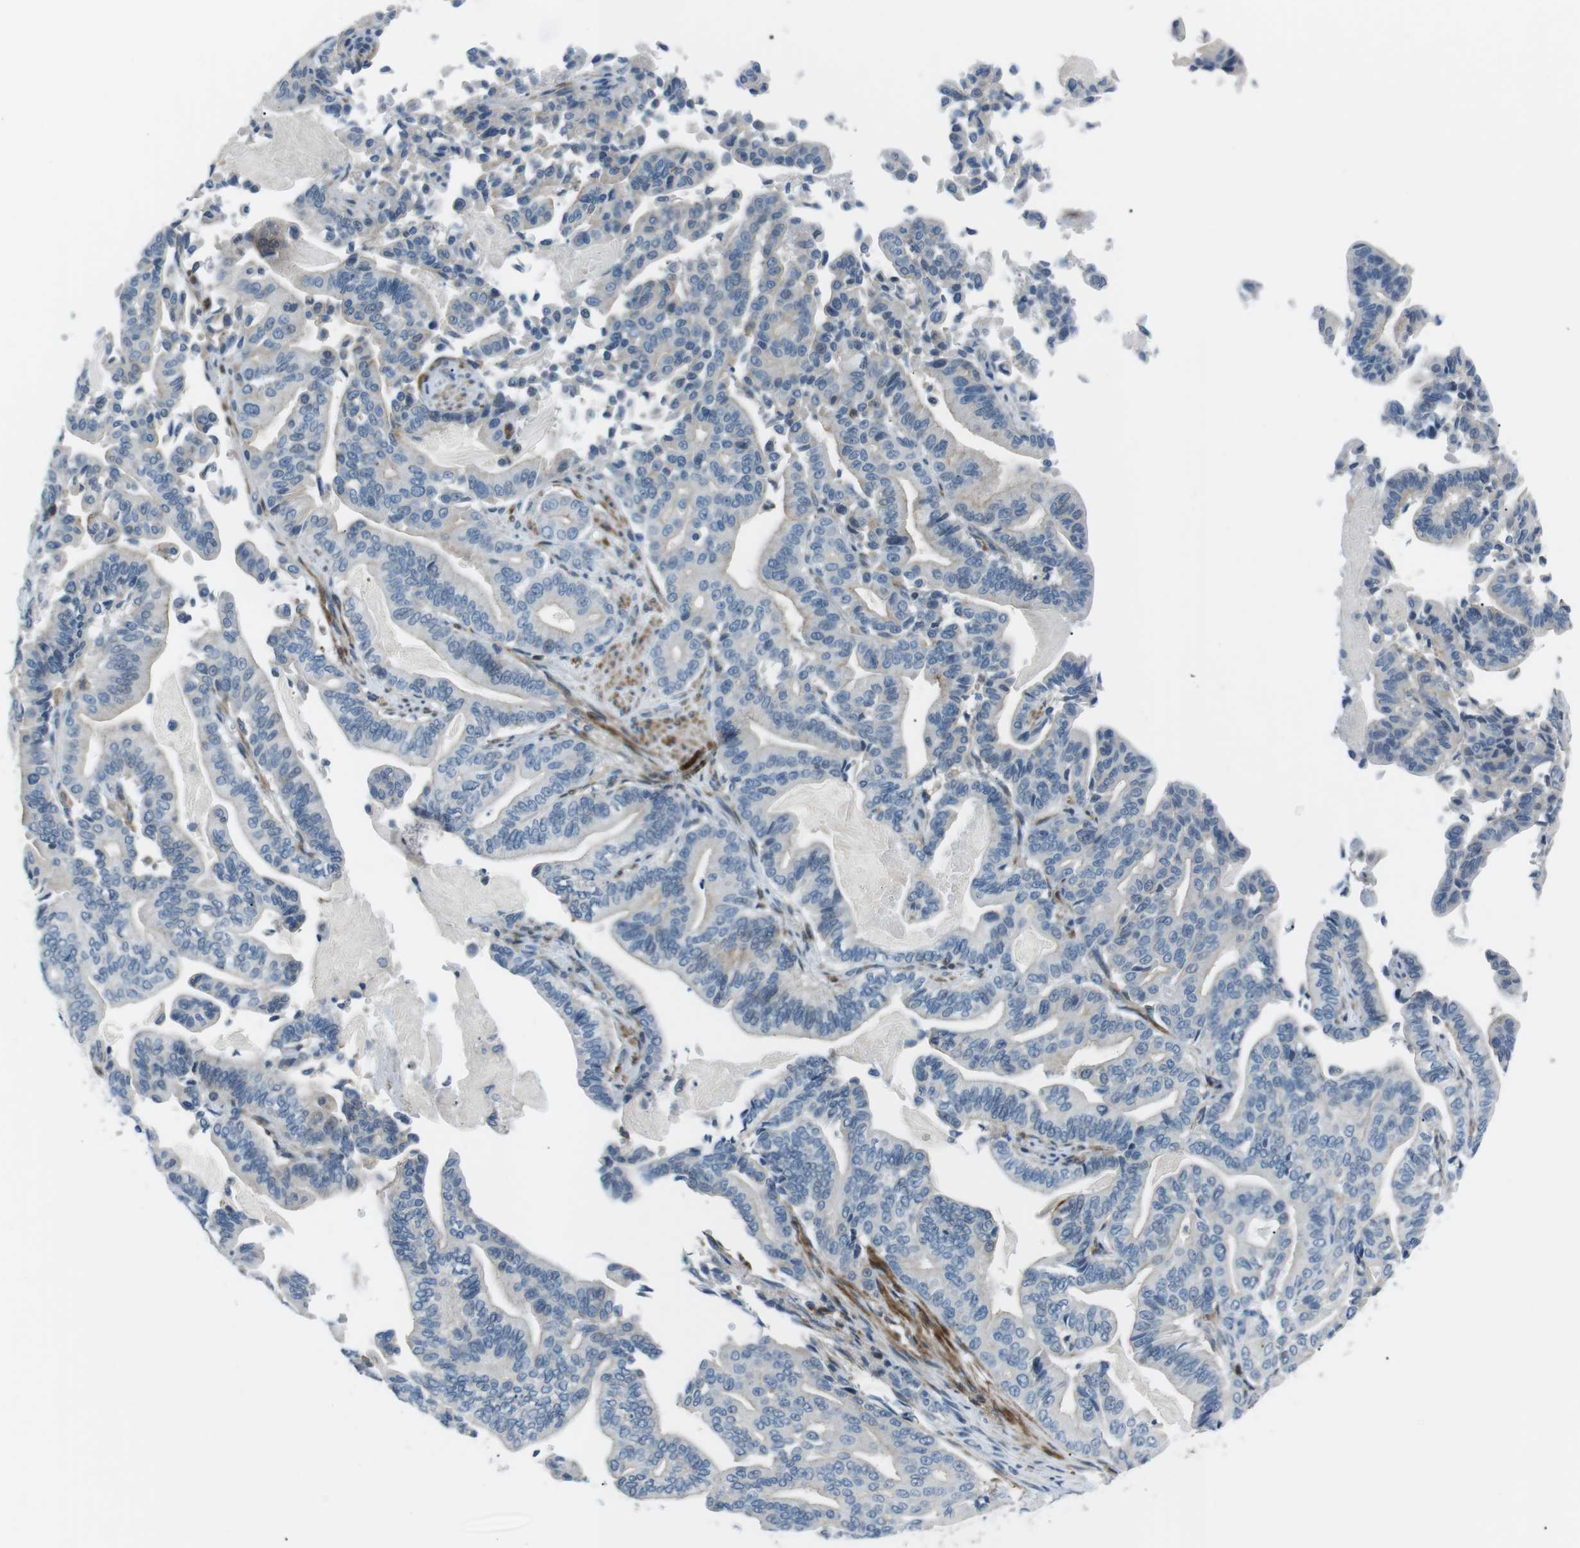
{"staining": {"intensity": "negative", "quantity": "none", "location": "none"}, "tissue": "pancreatic cancer", "cell_type": "Tumor cells", "image_type": "cancer", "snomed": [{"axis": "morphology", "description": "Normal tissue, NOS"}, {"axis": "morphology", "description": "Adenocarcinoma, NOS"}, {"axis": "topography", "description": "Pancreas"}], "caption": "IHC photomicrograph of neoplastic tissue: adenocarcinoma (pancreatic) stained with DAB (3,3'-diaminobenzidine) displays no significant protein staining in tumor cells.", "gene": "ARVCF", "patient": {"sex": "male", "age": 63}}